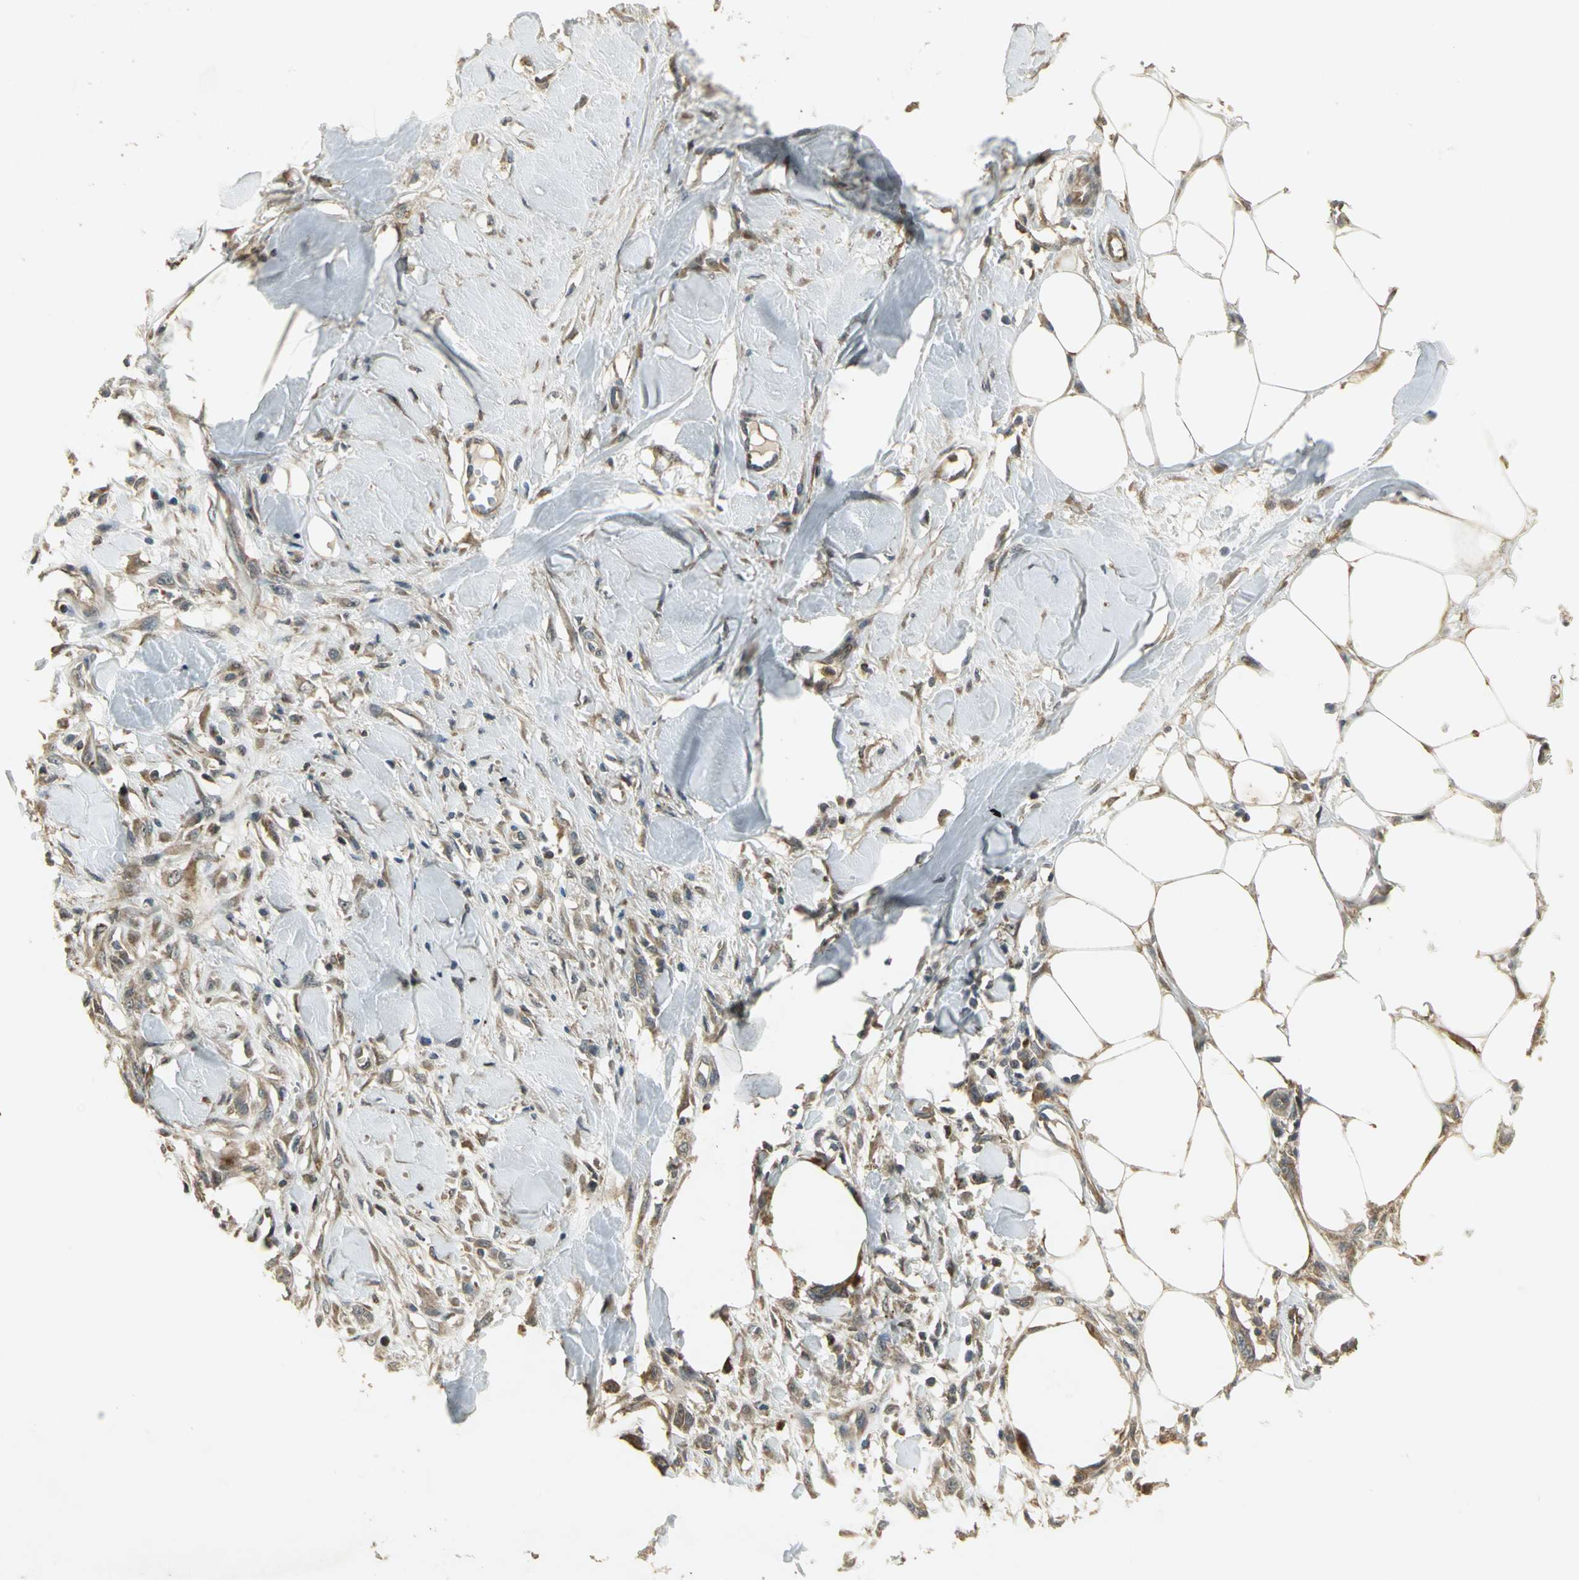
{"staining": {"intensity": "moderate", "quantity": ">75%", "location": "cytoplasmic/membranous"}, "tissue": "skin cancer", "cell_type": "Tumor cells", "image_type": "cancer", "snomed": [{"axis": "morphology", "description": "Normal tissue, NOS"}, {"axis": "morphology", "description": "Squamous cell carcinoma, NOS"}, {"axis": "topography", "description": "Skin"}], "caption": "This is an image of IHC staining of skin squamous cell carcinoma, which shows moderate positivity in the cytoplasmic/membranous of tumor cells.", "gene": "AMT", "patient": {"sex": "female", "age": 59}}